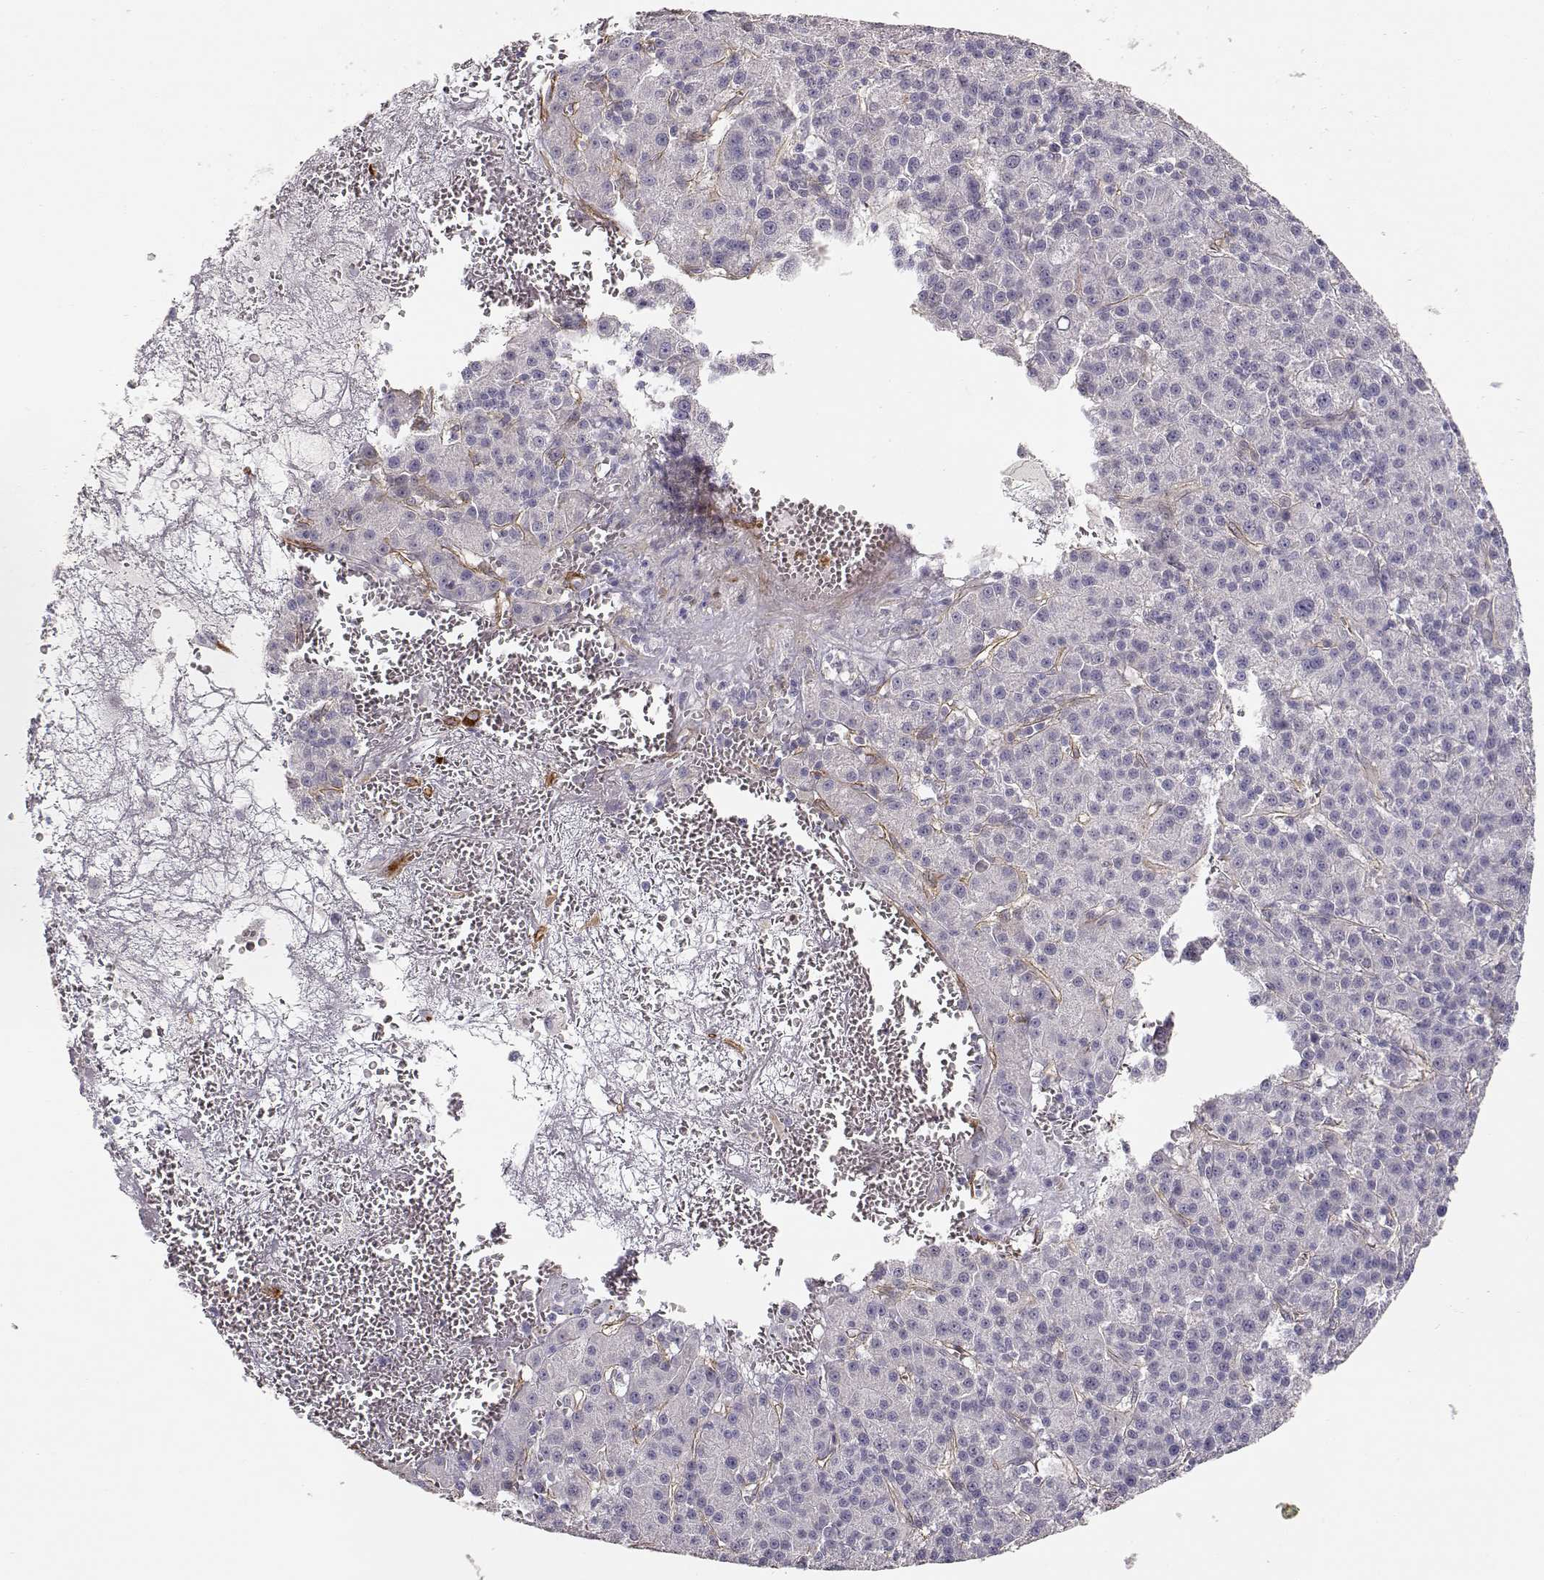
{"staining": {"intensity": "negative", "quantity": "none", "location": "none"}, "tissue": "liver cancer", "cell_type": "Tumor cells", "image_type": "cancer", "snomed": [{"axis": "morphology", "description": "Carcinoma, Hepatocellular, NOS"}, {"axis": "topography", "description": "Liver"}], "caption": "This is a histopathology image of IHC staining of hepatocellular carcinoma (liver), which shows no staining in tumor cells. (DAB IHC with hematoxylin counter stain).", "gene": "LAMC1", "patient": {"sex": "female", "age": 60}}